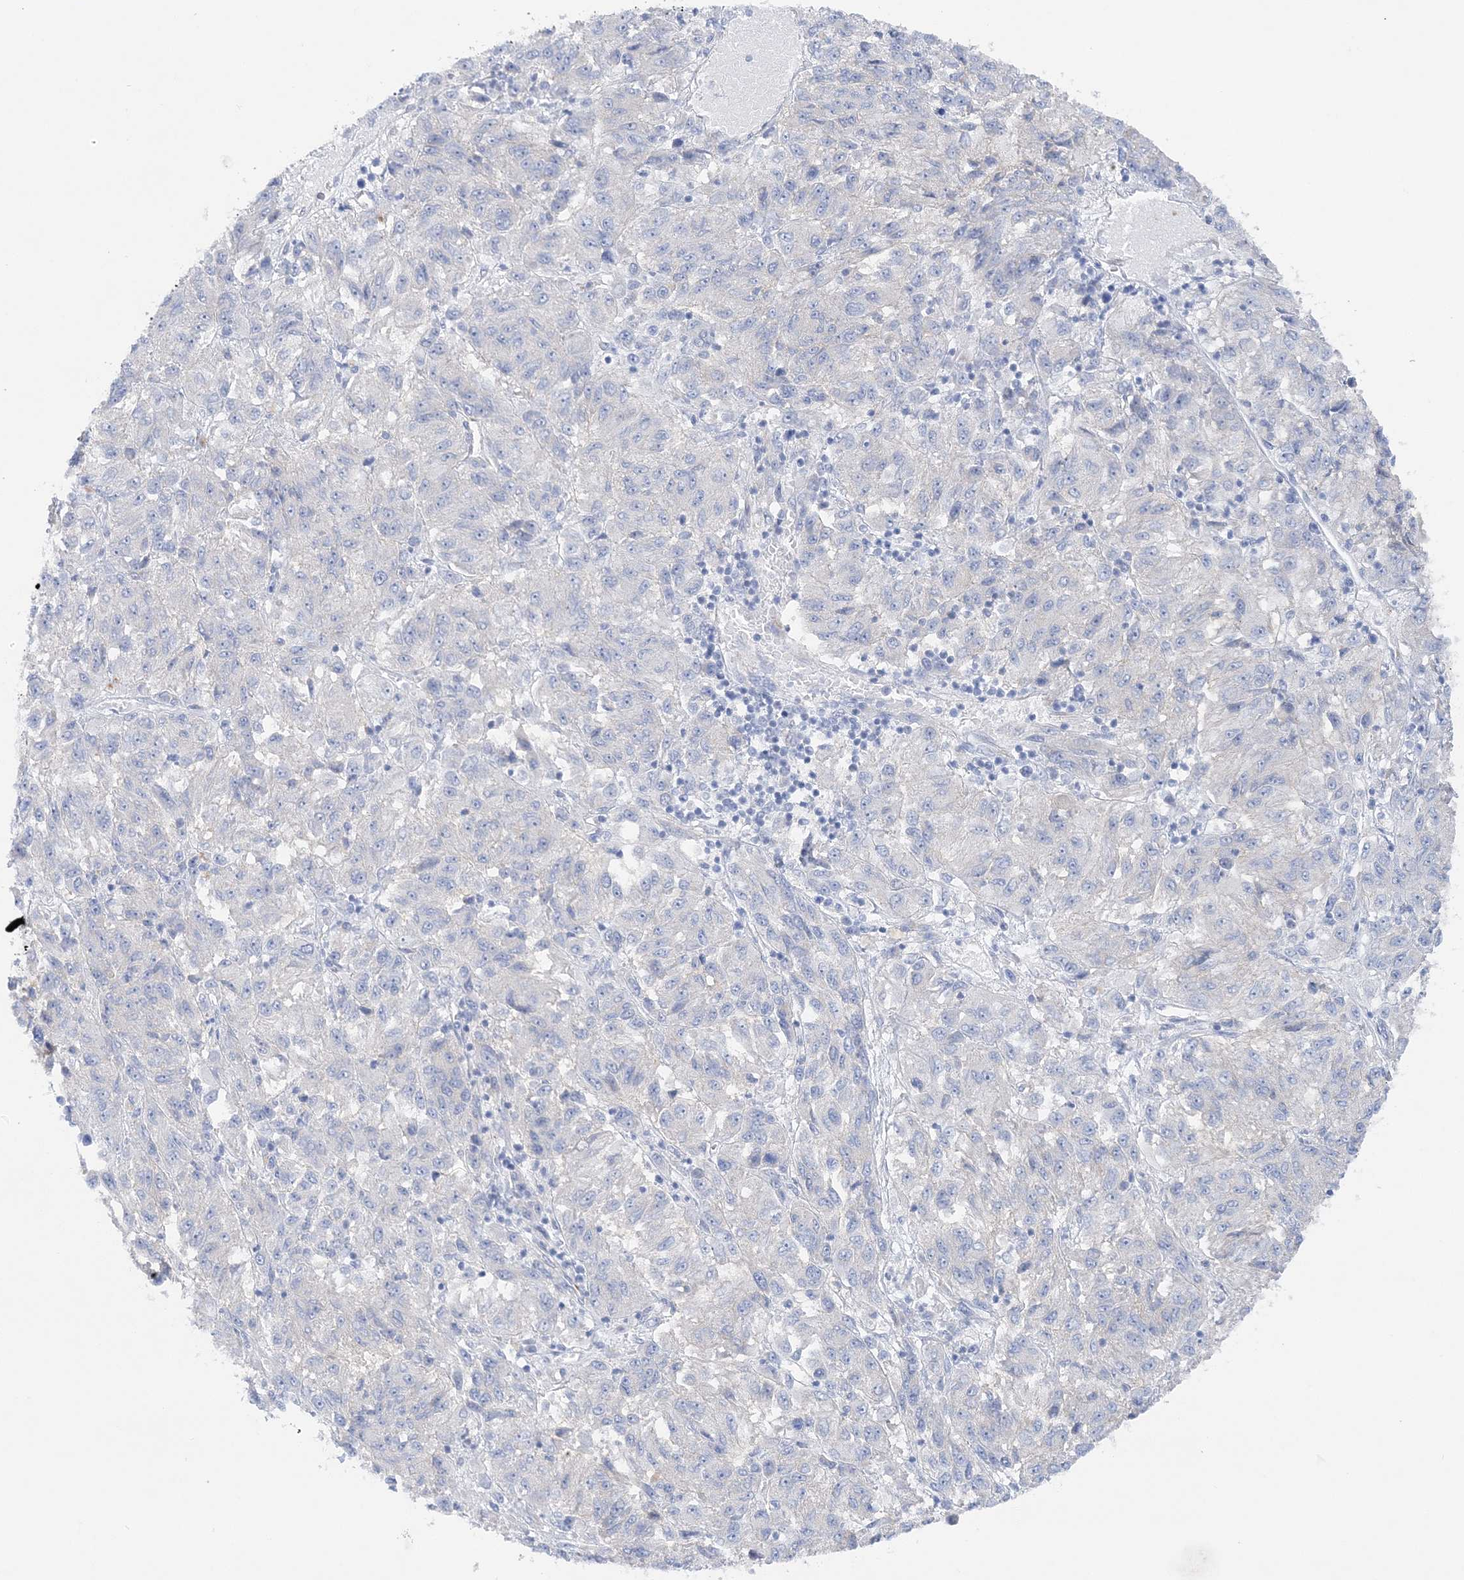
{"staining": {"intensity": "negative", "quantity": "none", "location": "none"}, "tissue": "melanoma", "cell_type": "Tumor cells", "image_type": "cancer", "snomed": [{"axis": "morphology", "description": "Malignant melanoma, Metastatic site"}, {"axis": "topography", "description": "Lung"}], "caption": "Tumor cells show no significant staining in malignant melanoma (metastatic site).", "gene": "SLC5A6", "patient": {"sex": "male", "age": 64}}